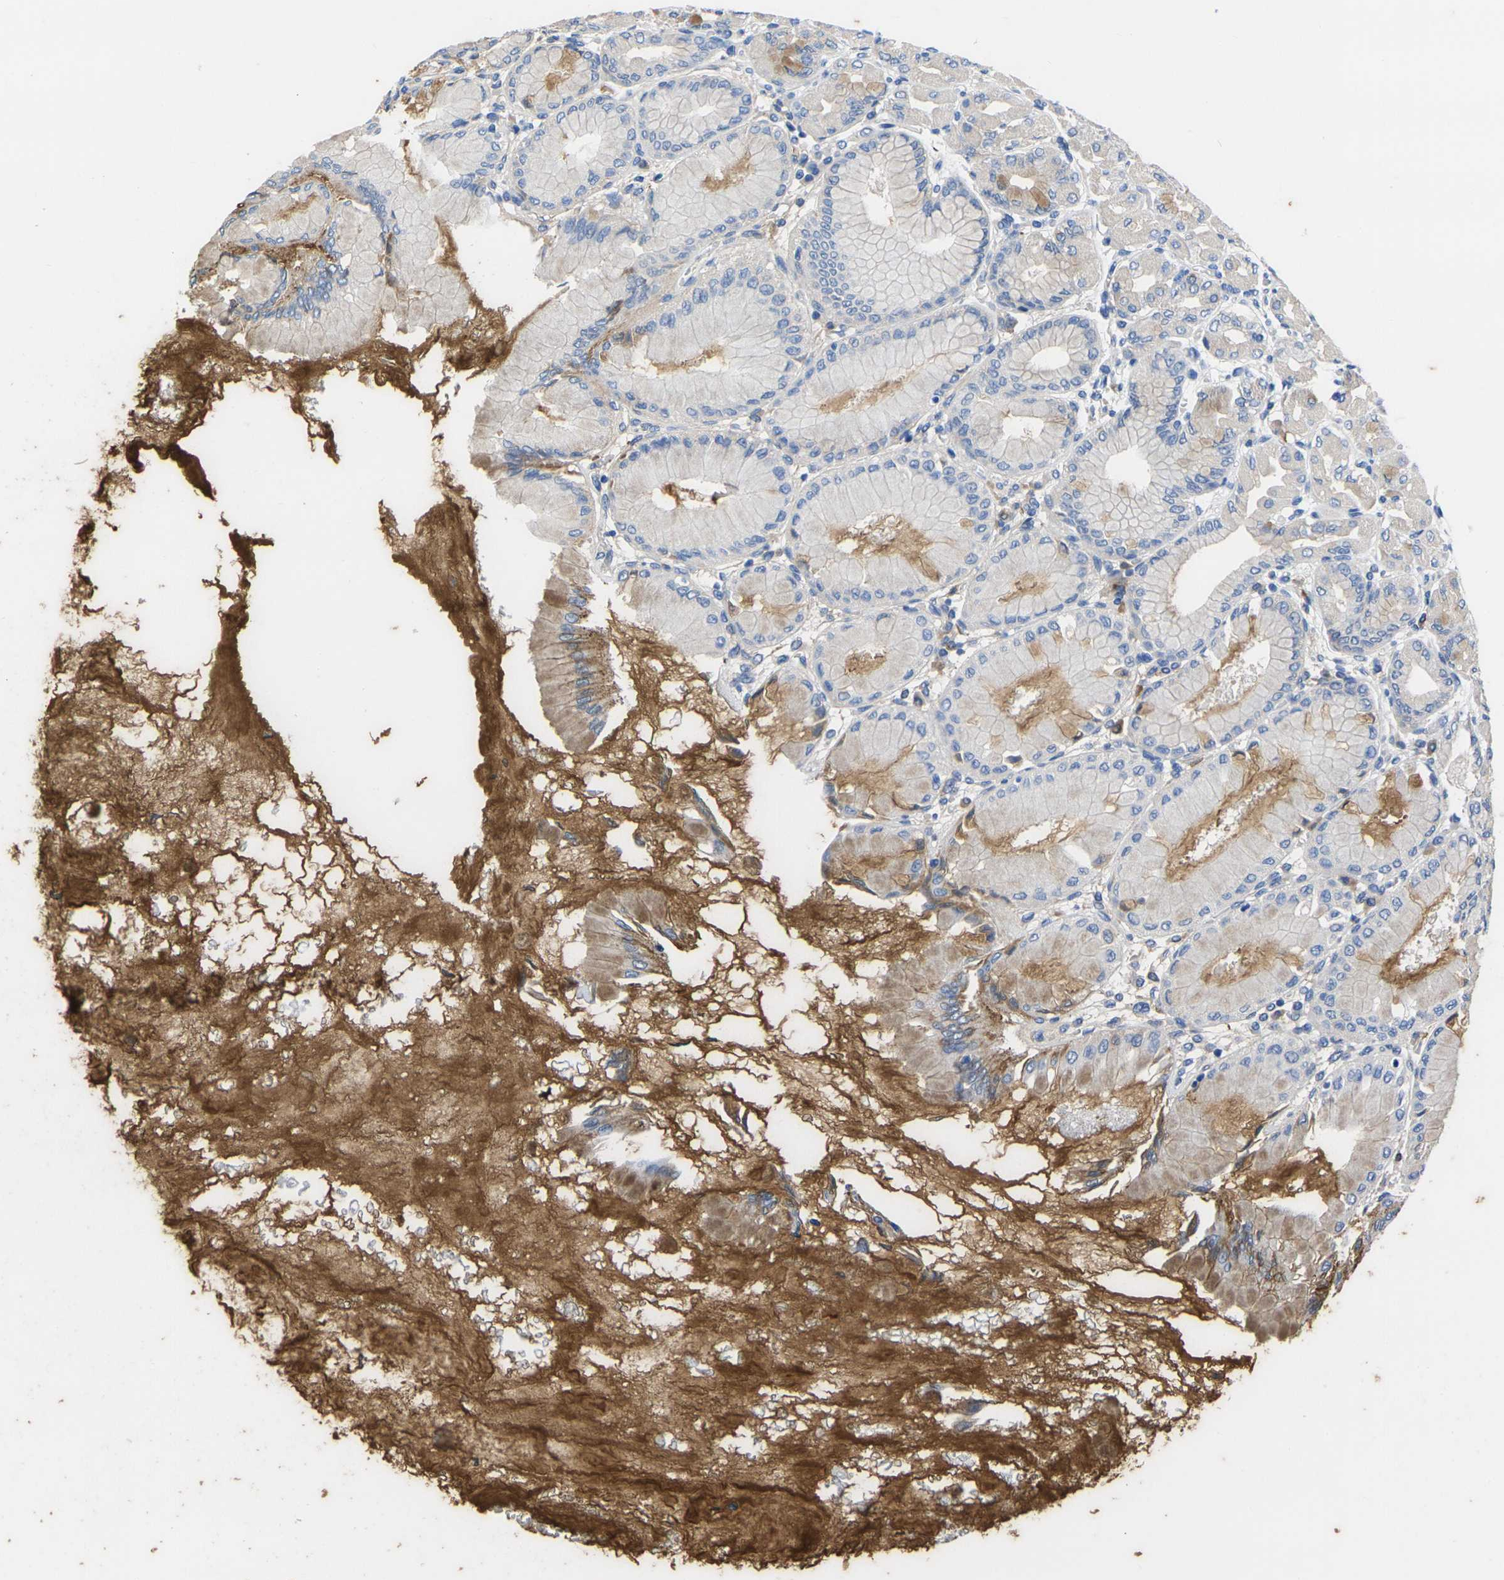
{"staining": {"intensity": "moderate", "quantity": "<25%", "location": "cytoplasmic/membranous"}, "tissue": "stomach", "cell_type": "Glandular cells", "image_type": "normal", "snomed": [{"axis": "morphology", "description": "Normal tissue, NOS"}, {"axis": "topography", "description": "Stomach, upper"}], "caption": "The micrograph shows a brown stain indicating the presence of a protein in the cytoplasmic/membranous of glandular cells in stomach. Immunohistochemistry stains the protein of interest in brown and the nuclei are stained blue.", "gene": "GREM2", "patient": {"sex": "female", "age": 56}}